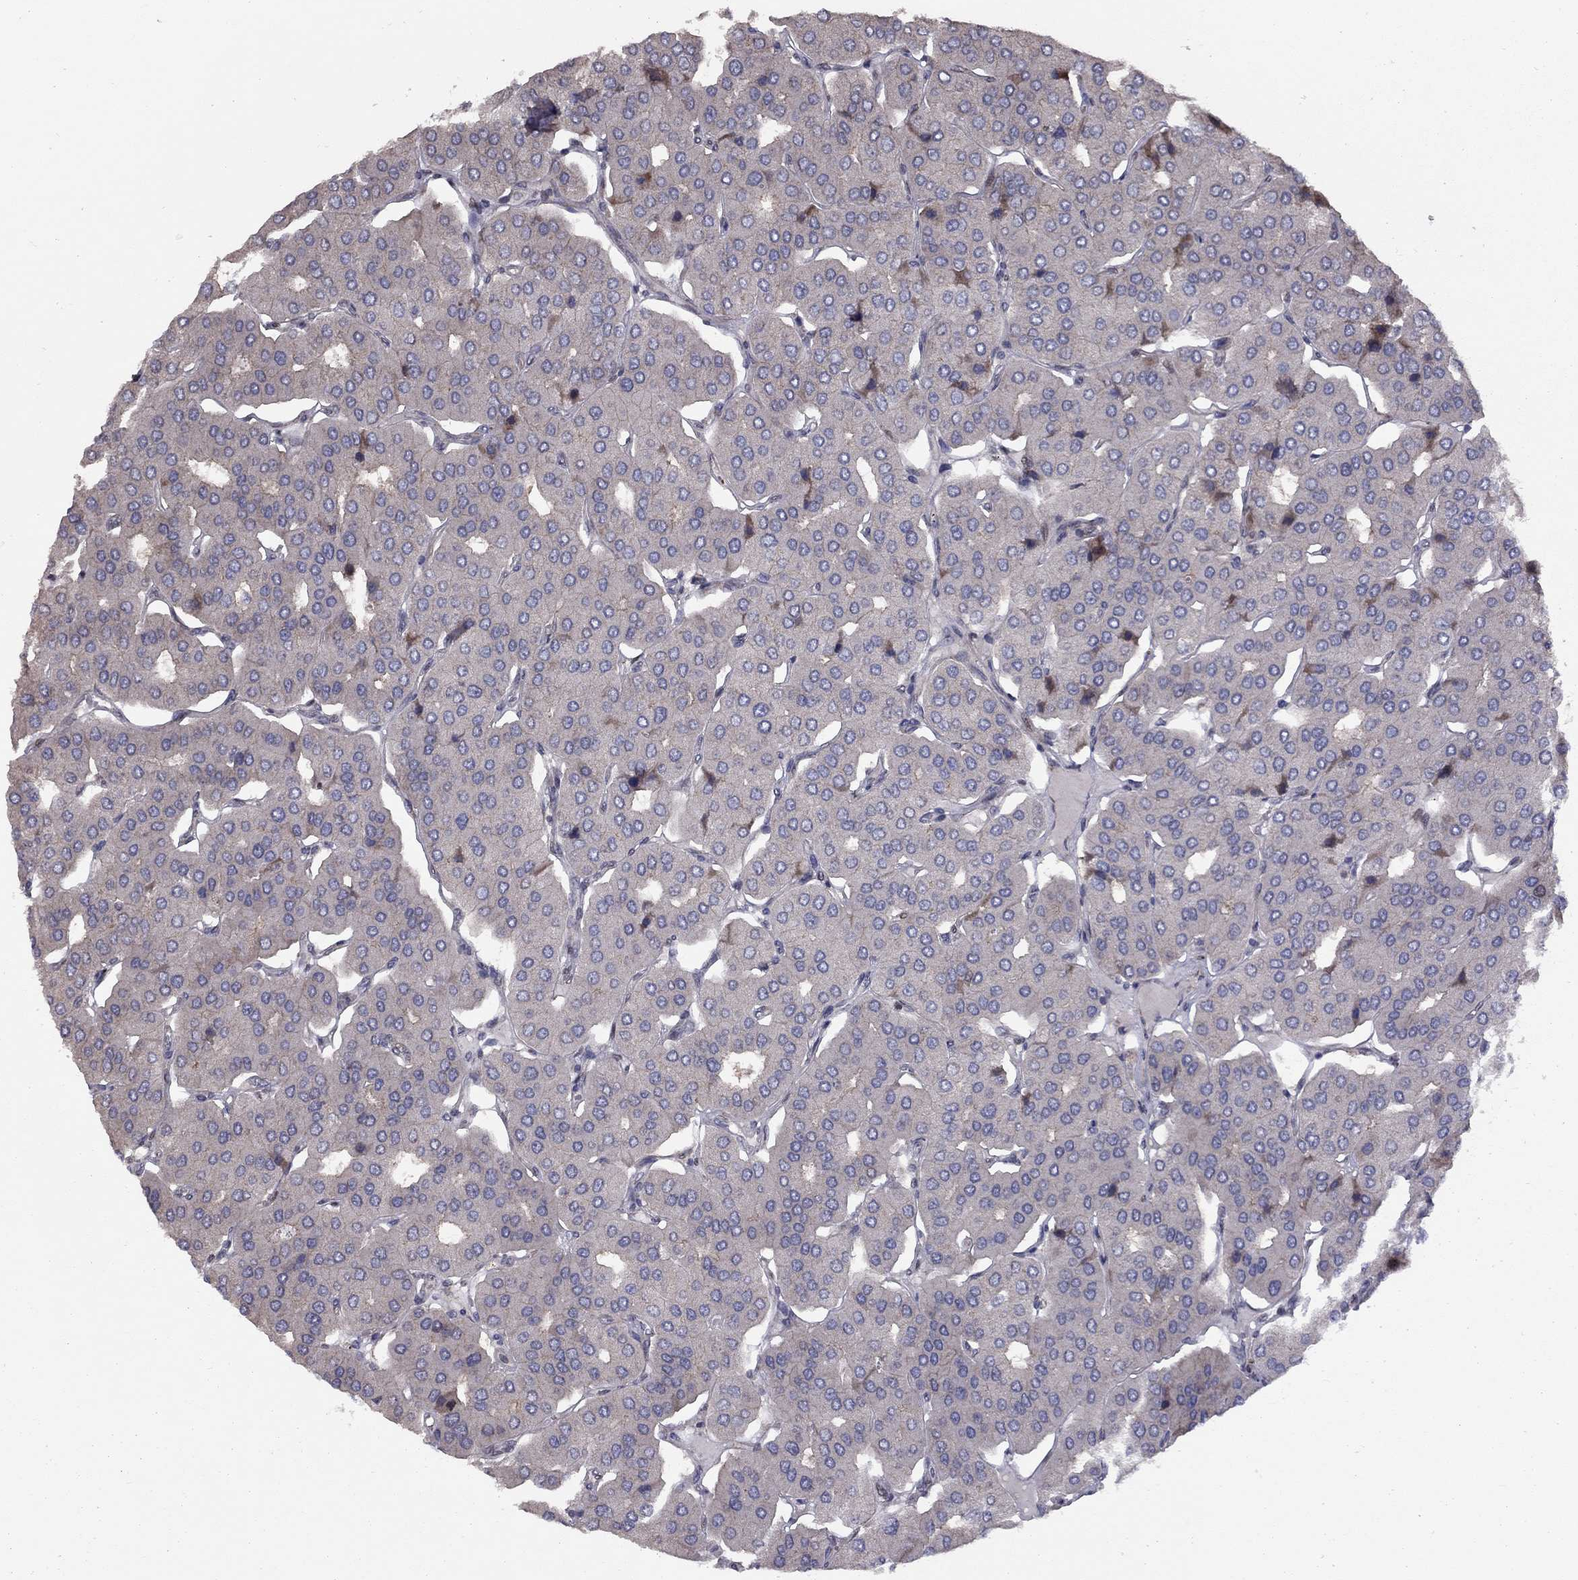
{"staining": {"intensity": "negative", "quantity": "none", "location": "none"}, "tissue": "parathyroid gland", "cell_type": "Glandular cells", "image_type": "normal", "snomed": [{"axis": "morphology", "description": "Normal tissue, NOS"}, {"axis": "morphology", "description": "Adenoma, NOS"}, {"axis": "topography", "description": "Parathyroid gland"}], "caption": "Glandular cells are negative for protein expression in benign human parathyroid gland. (Stains: DAB IHC with hematoxylin counter stain, Microscopy: brightfield microscopy at high magnification).", "gene": "DUSP7", "patient": {"sex": "female", "age": 86}}